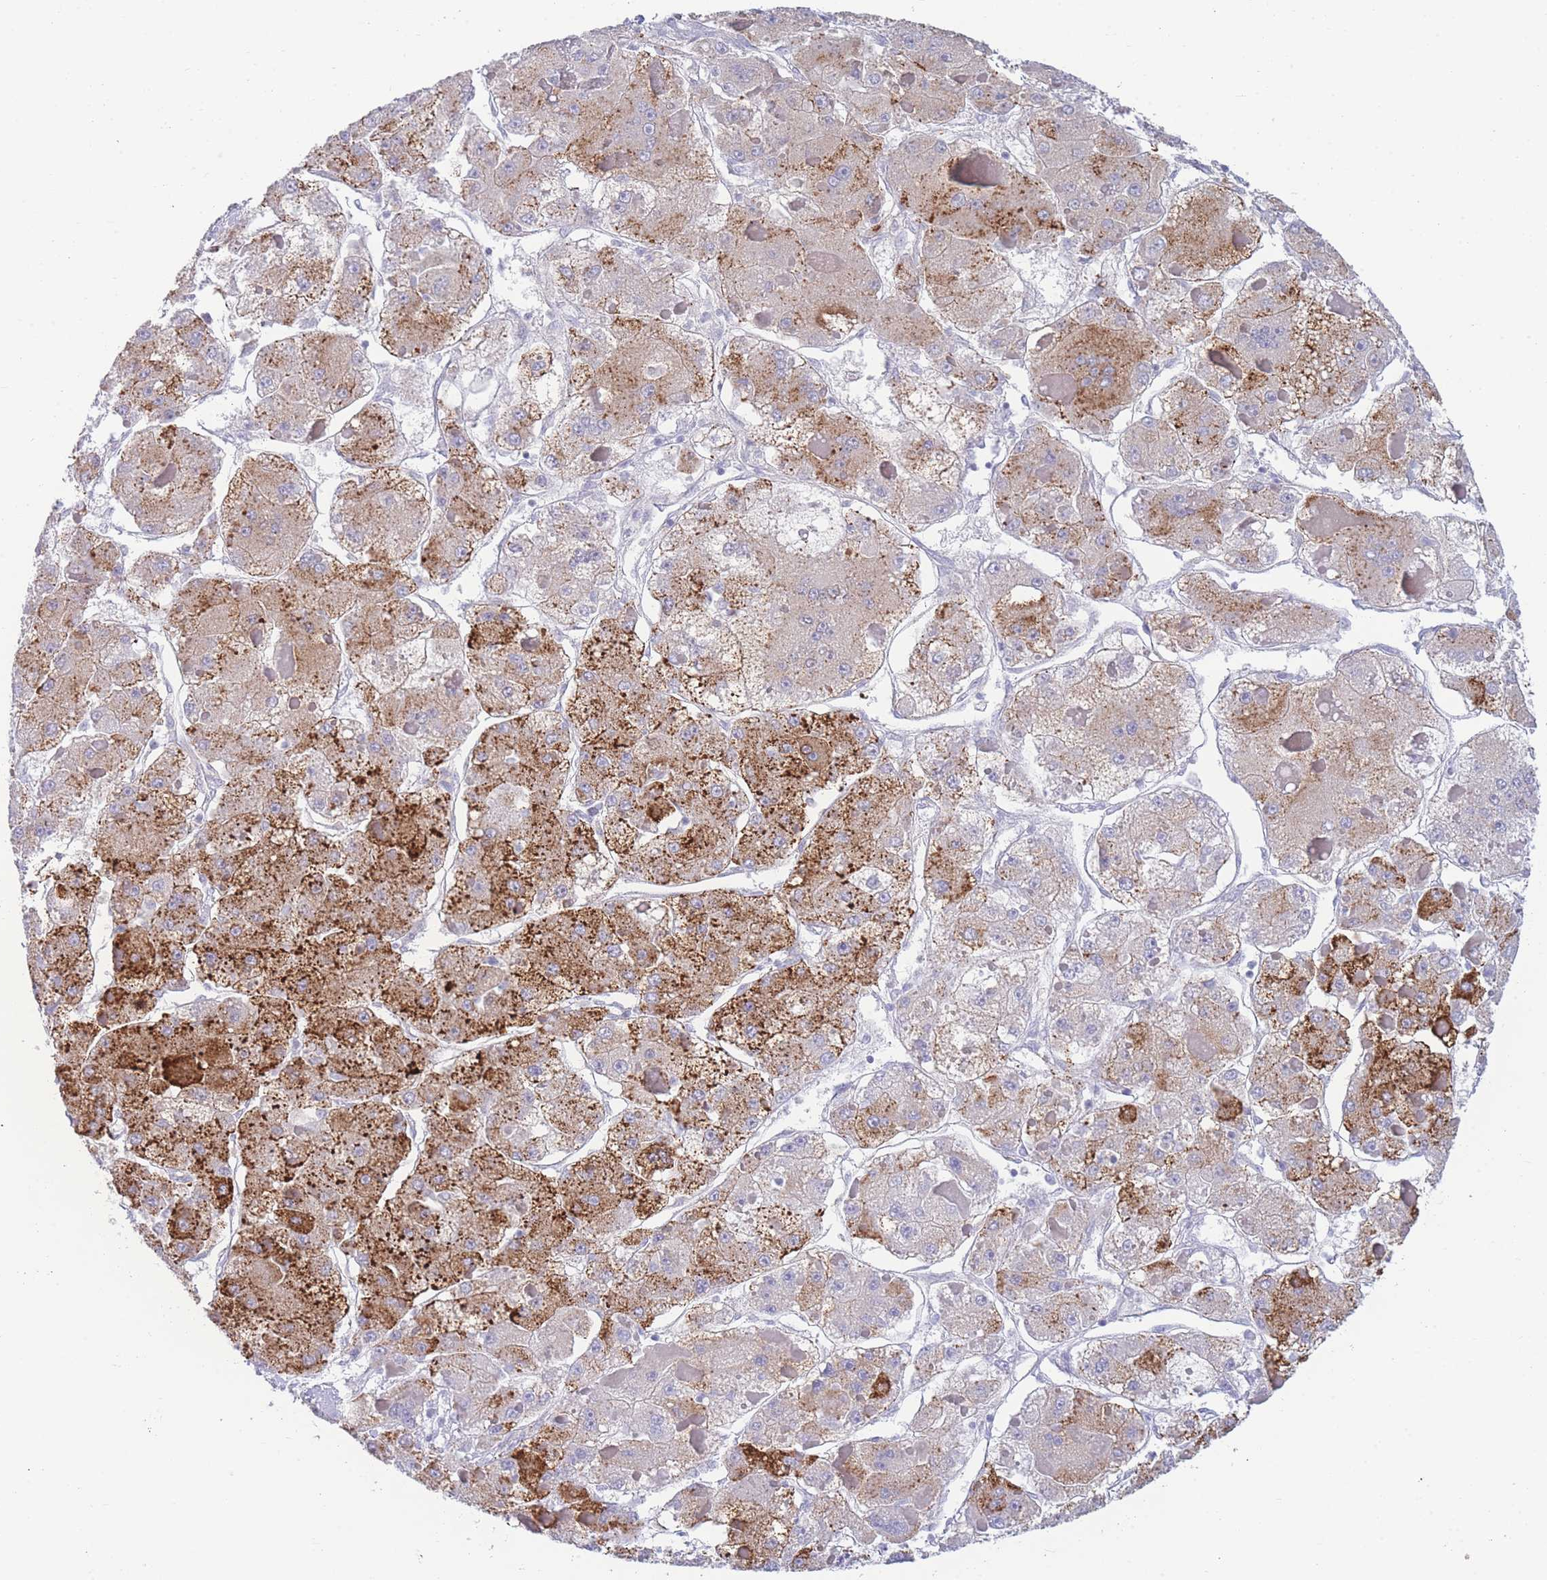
{"staining": {"intensity": "strong", "quantity": "<25%", "location": "cytoplasmic/membranous"}, "tissue": "liver cancer", "cell_type": "Tumor cells", "image_type": "cancer", "snomed": [{"axis": "morphology", "description": "Carcinoma, Hepatocellular, NOS"}, {"axis": "topography", "description": "Liver"}], "caption": "A brown stain shows strong cytoplasmic/membranous positivity of a protein in liver hepatocellular carcinoma tumor cells.", "gene": "LRRC37A", "patient": {"sex": "female", "age": 73}}